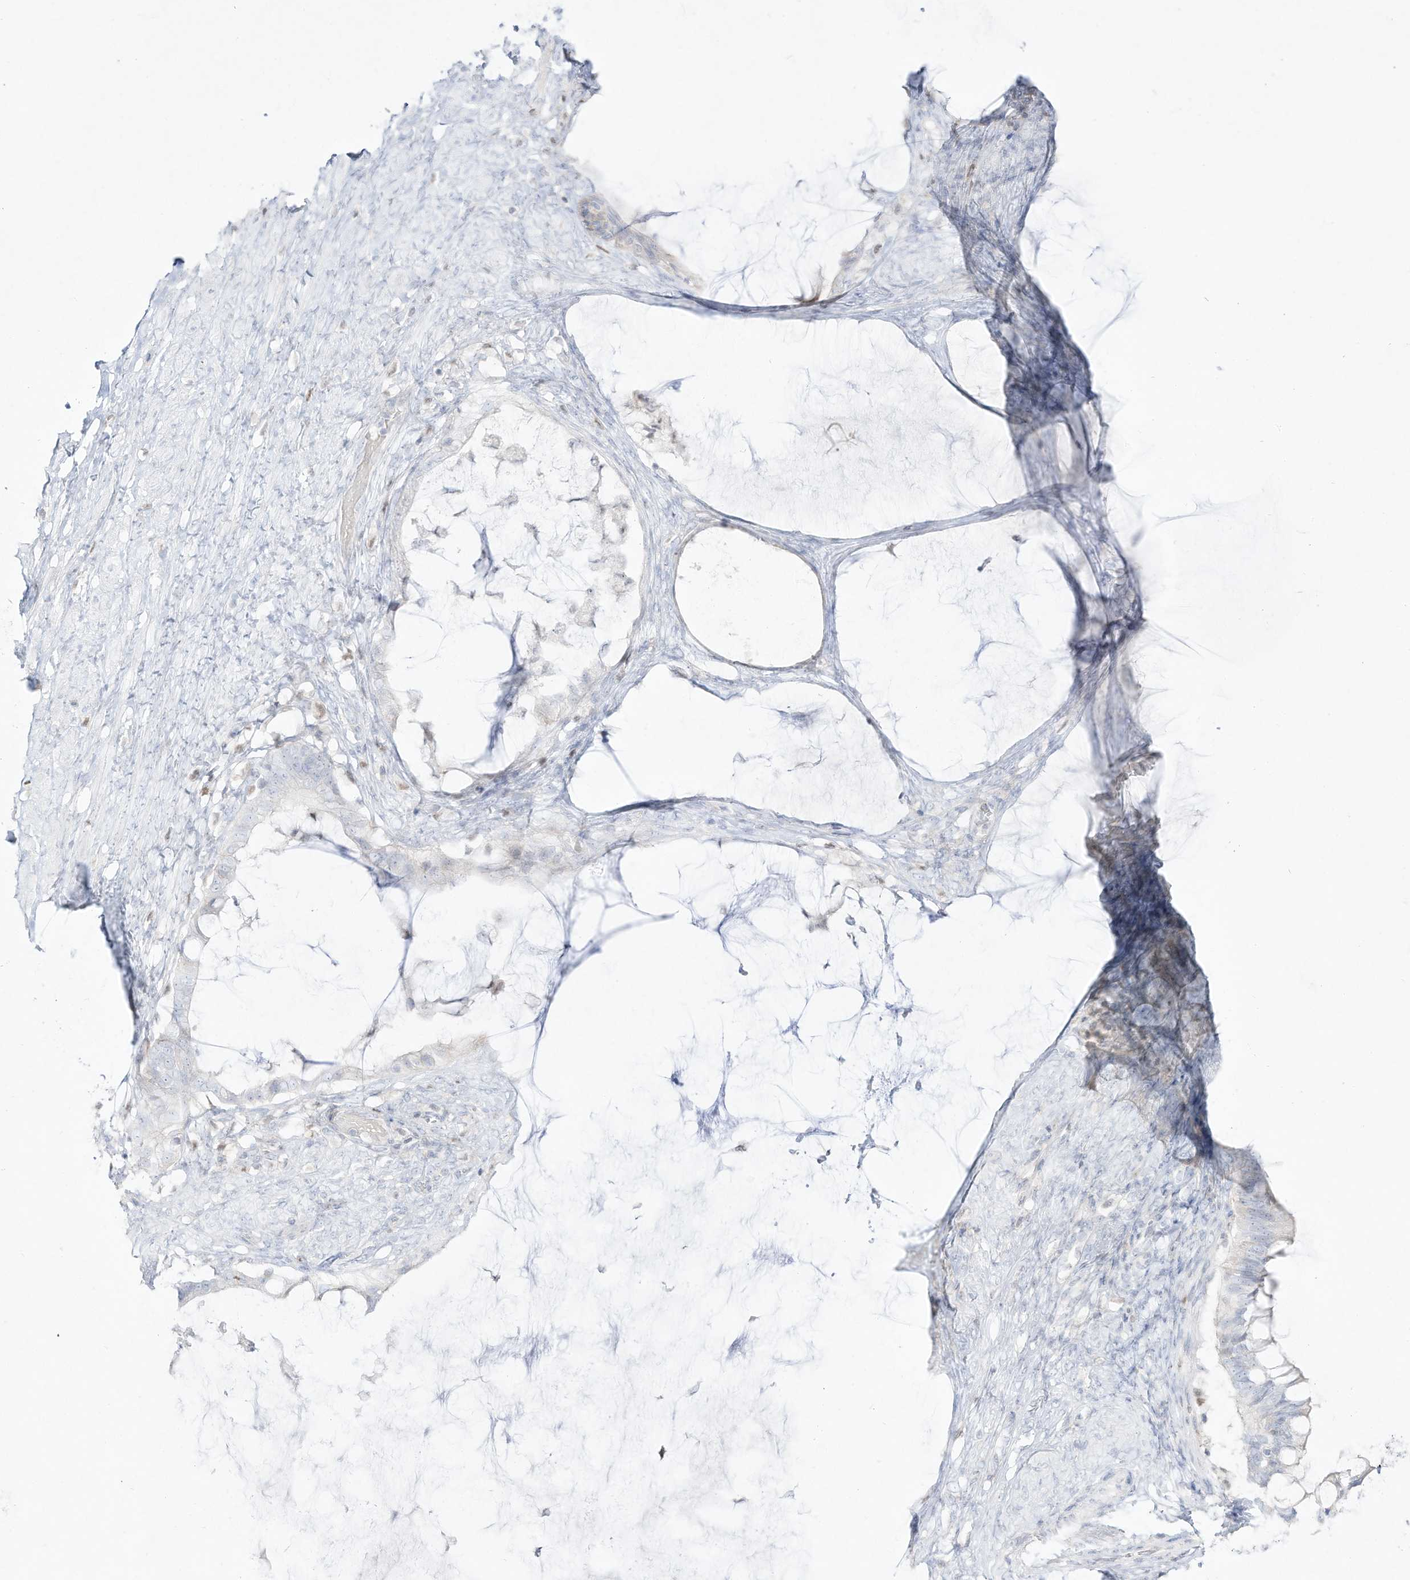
{"staining": {"intensity": "negative", "quantity": "none", "location": "none"}, "tissue": "ovarian cancer", "cell_type": "Tumor cells", "image_type": "cancer", "snomed": [{"axis": "morphology", "description": "Cystadenocarcinoma, mucinous, NOS"}, {"axis": "topography", "description": "Ovary"}], "caption": "This micrograph is of ovarian cancer stained with immunohistochemistry to label a protein in brown with the nuclei are counter-stained blue. There is no expression in tumor cells.", "gene": "DMKN", "patient": {"sex": "female", "age": 61}}